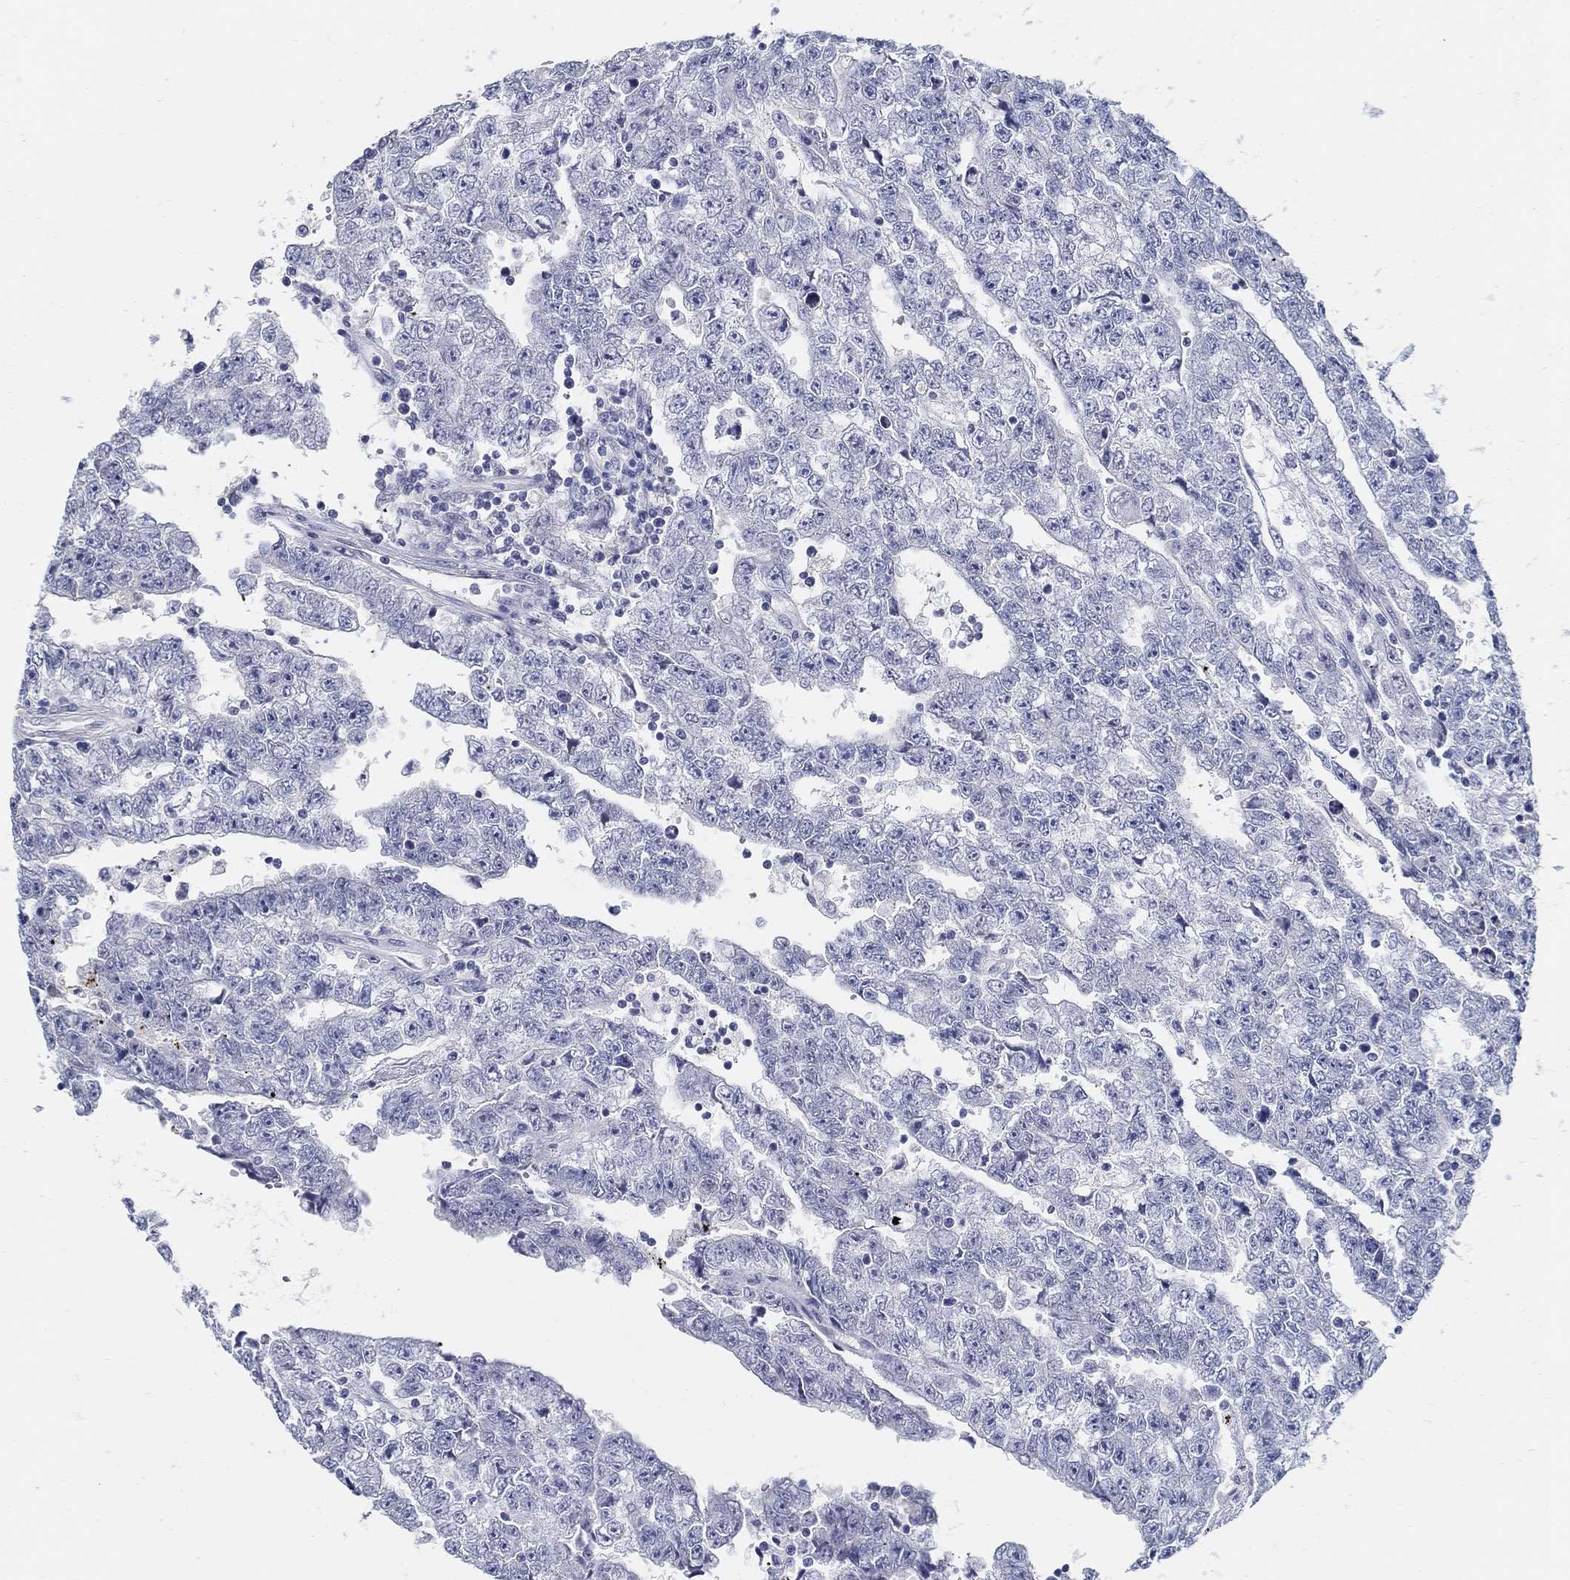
{"staining": {"intensity": "negative", "quantity": "none", "location": "none"}, "tissue": "testis cancer", "cell_type": "Tumor cells", "image_type": "cancer", "snomed": [{"axis": "morphology", "description": "Carcinoma, Embryonal, NOS"}, {"axis": "topography", "description": "Testis"}], "caption": "The image demonstrates no staining of tumor cells in testis cancer.", "gene": "USP29", "patient": {"sex": "male", "age": 25}}